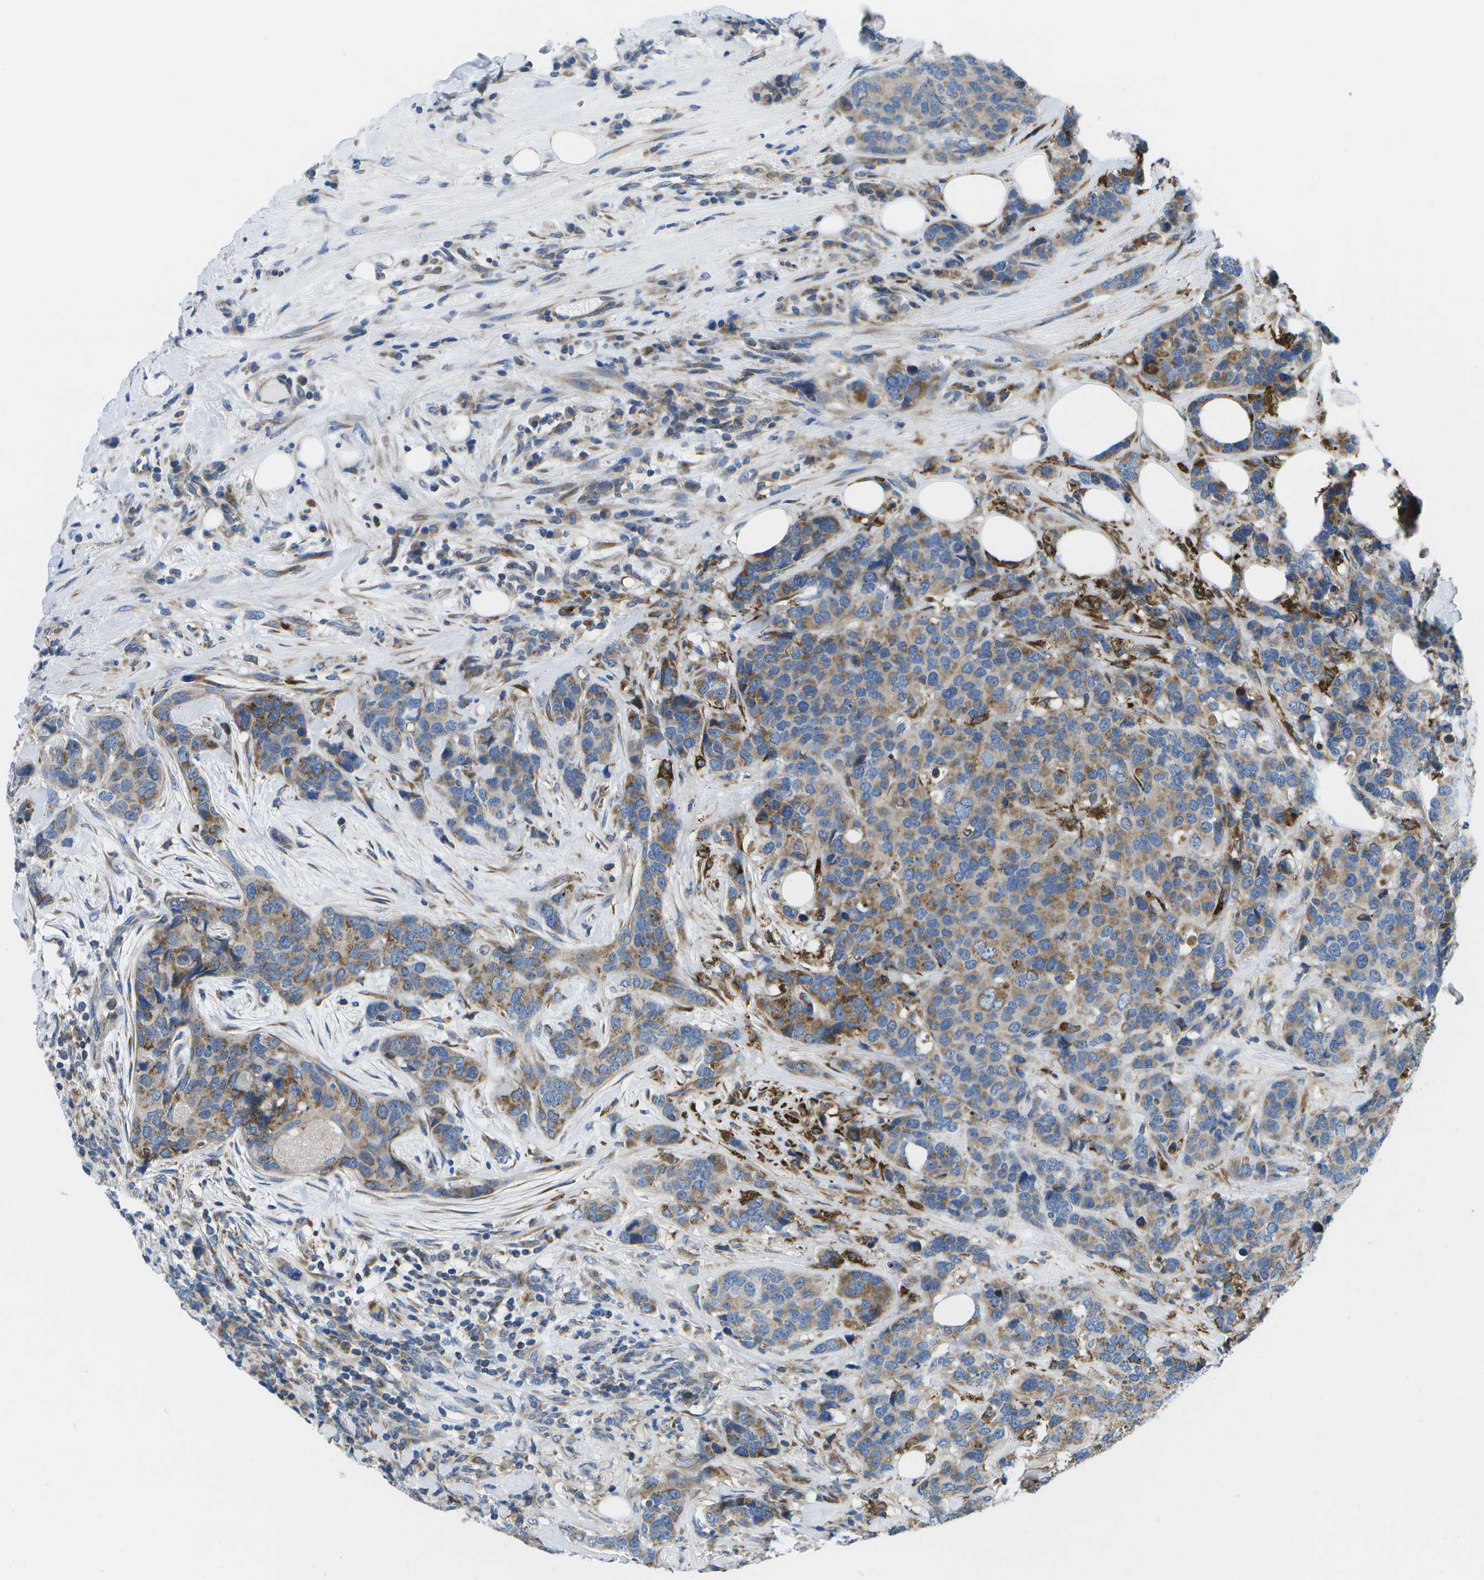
{"staining": {"intensity": "moderate", "quantity": ">75%", "location": "cytoplasmic/membranous"}, "tissue": "breast cancer", "cell_type": "Tumor cells", "image_type": "cancer", "snomed": [{"axis": "morphology", "description": "Lobular carcinoma"}, {"axis": "topography", "description": "Breast"}], "caption": "Lobular carcinoma (breast) stained for a protein shows moderate cytoplasmic/membranous positivity in tumor cells. The staining was performed using DAB (3,3'-diaminobenzidine), with brown indicating positive protein expression. Nuclei are stained blue with hematoxylin.", "gene": "GDF5", "patient": {"sex": "female", "age": 59}}